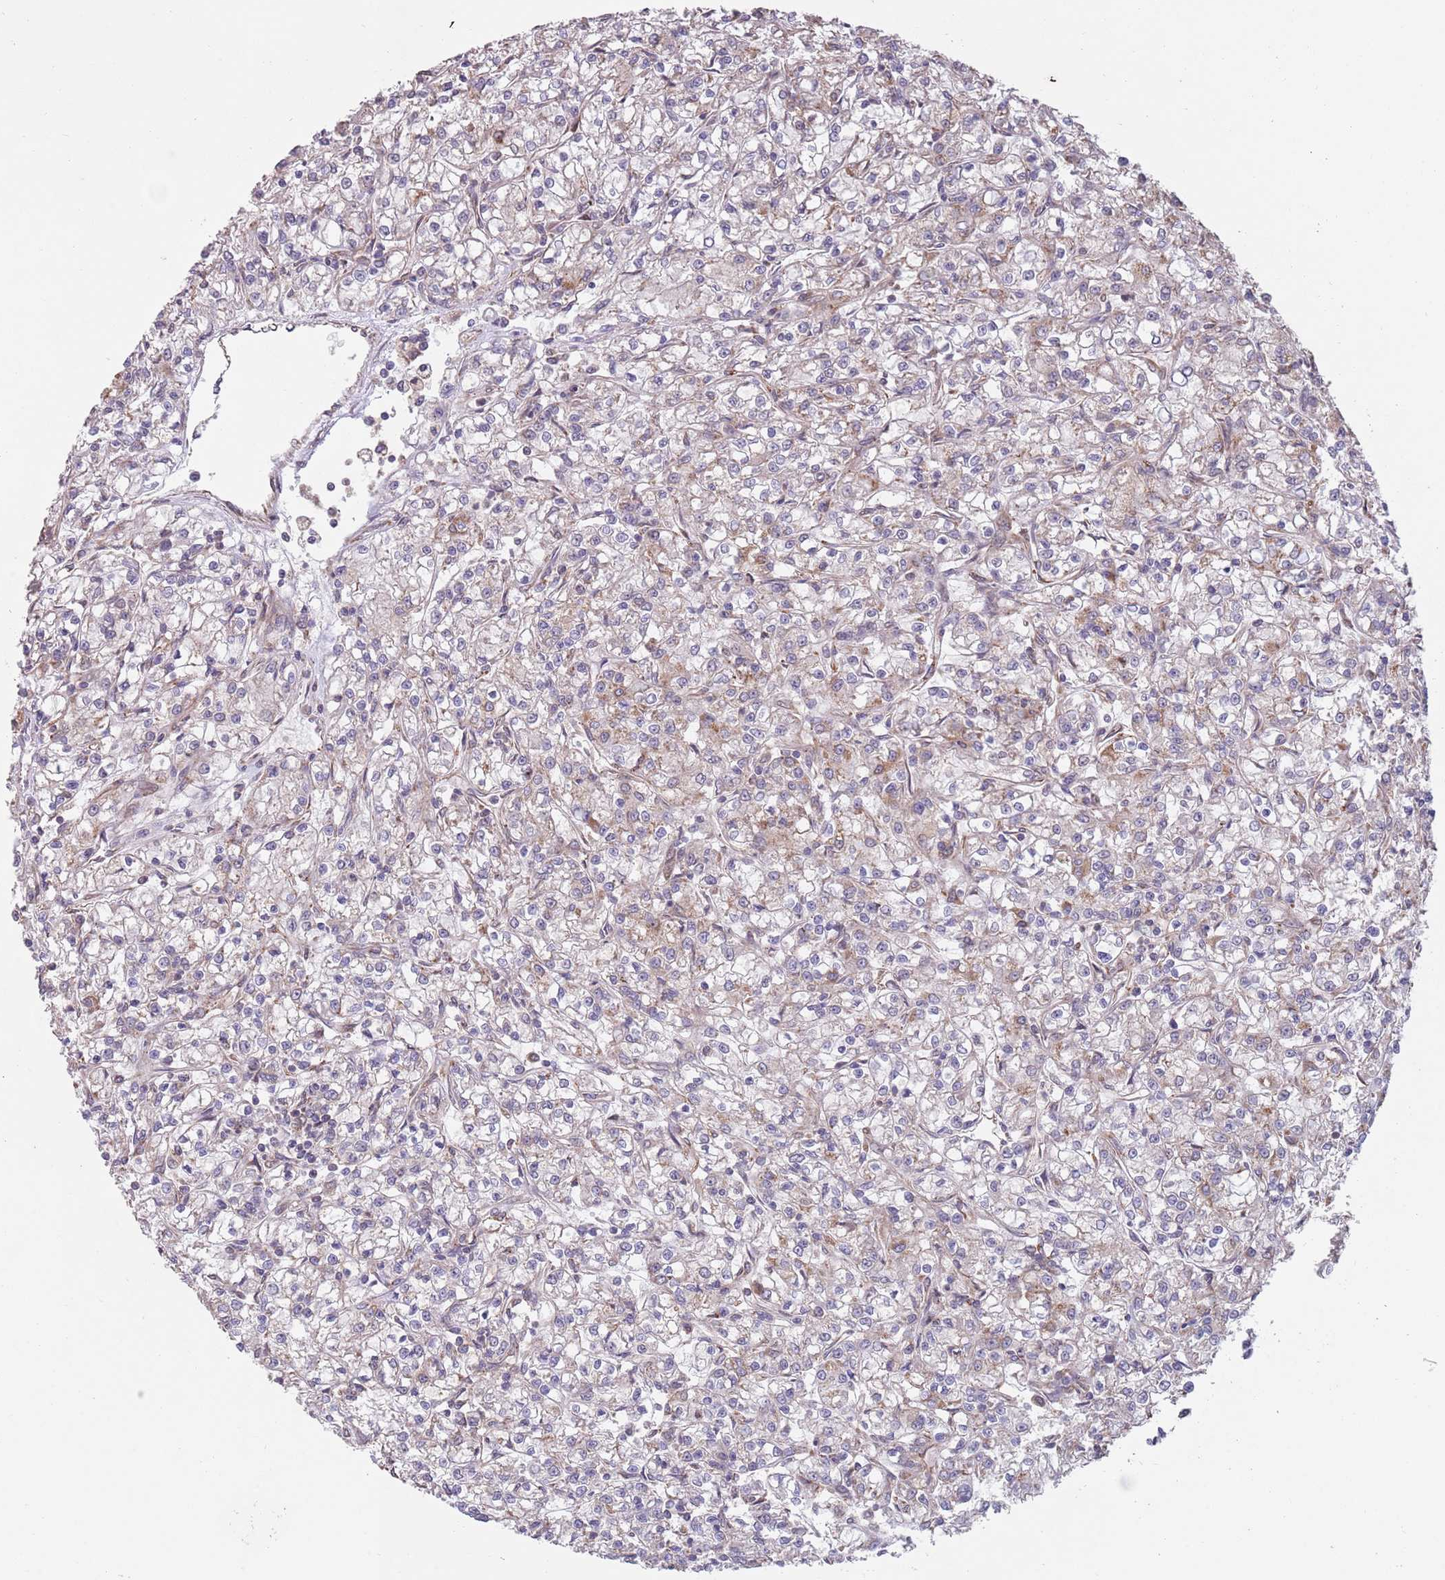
{"staining": {"intensity": "moderate", "quantity": "<25%", "location": "cytoplasmic/membranous"}, "tissue": "renal cancer", "cell_type": "Tumor cells", "image_type": "cancer", "snomed": [{"axis": "morphology", "description": "Adenocarcinoma, NOS"}, {"axis": "topography", "description": "Kidney"}], "caption": "Immunohistochemical staining of human renal adenocarcinoma reveals low levels of moderate cytoplasmic/membranous protein positivity in approximately <25% of tumor cells.", "gene": "CHD9", "patient": {"sex": "female", "age": 59}}